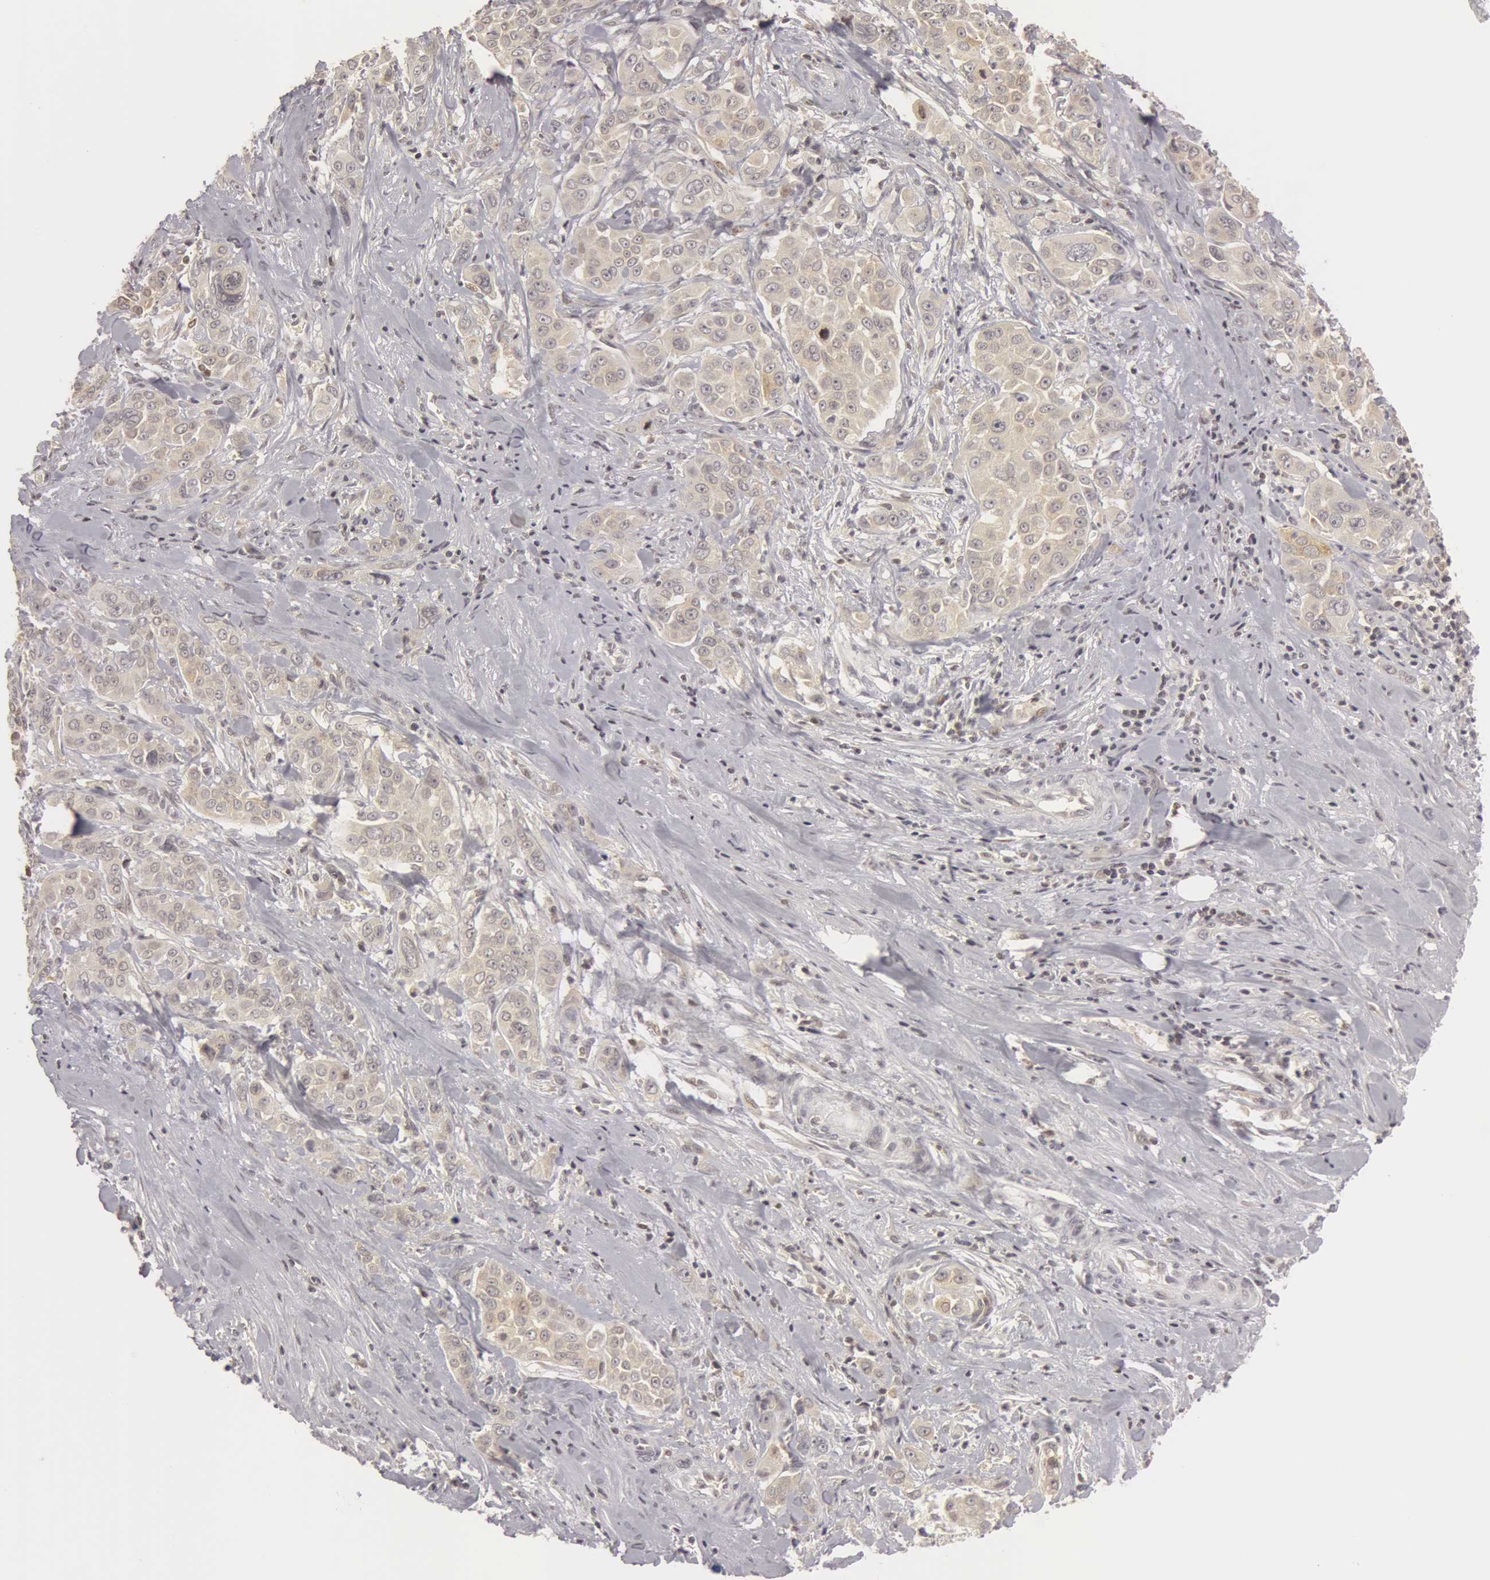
{"staining": {"intensity": "negative", "quantity": "none", "location": "none"}, "tissue": "pancreatic cancer", "cell_type": "Tumor cells", "image_type": "cancer", "snomed": [{"axis": "morphology", "description": "Adenocarcinoma, NOS"}, {"axis": "topography", "description": "Pancreas"}], "caption": "DAB (3,3'-diaminobenzidine) immunohistochemical staining of human pancreatic cancer displays no significant staining in tumor cells.", "gene": "OASL", "patient": {"sex": "female", "age": 52}}